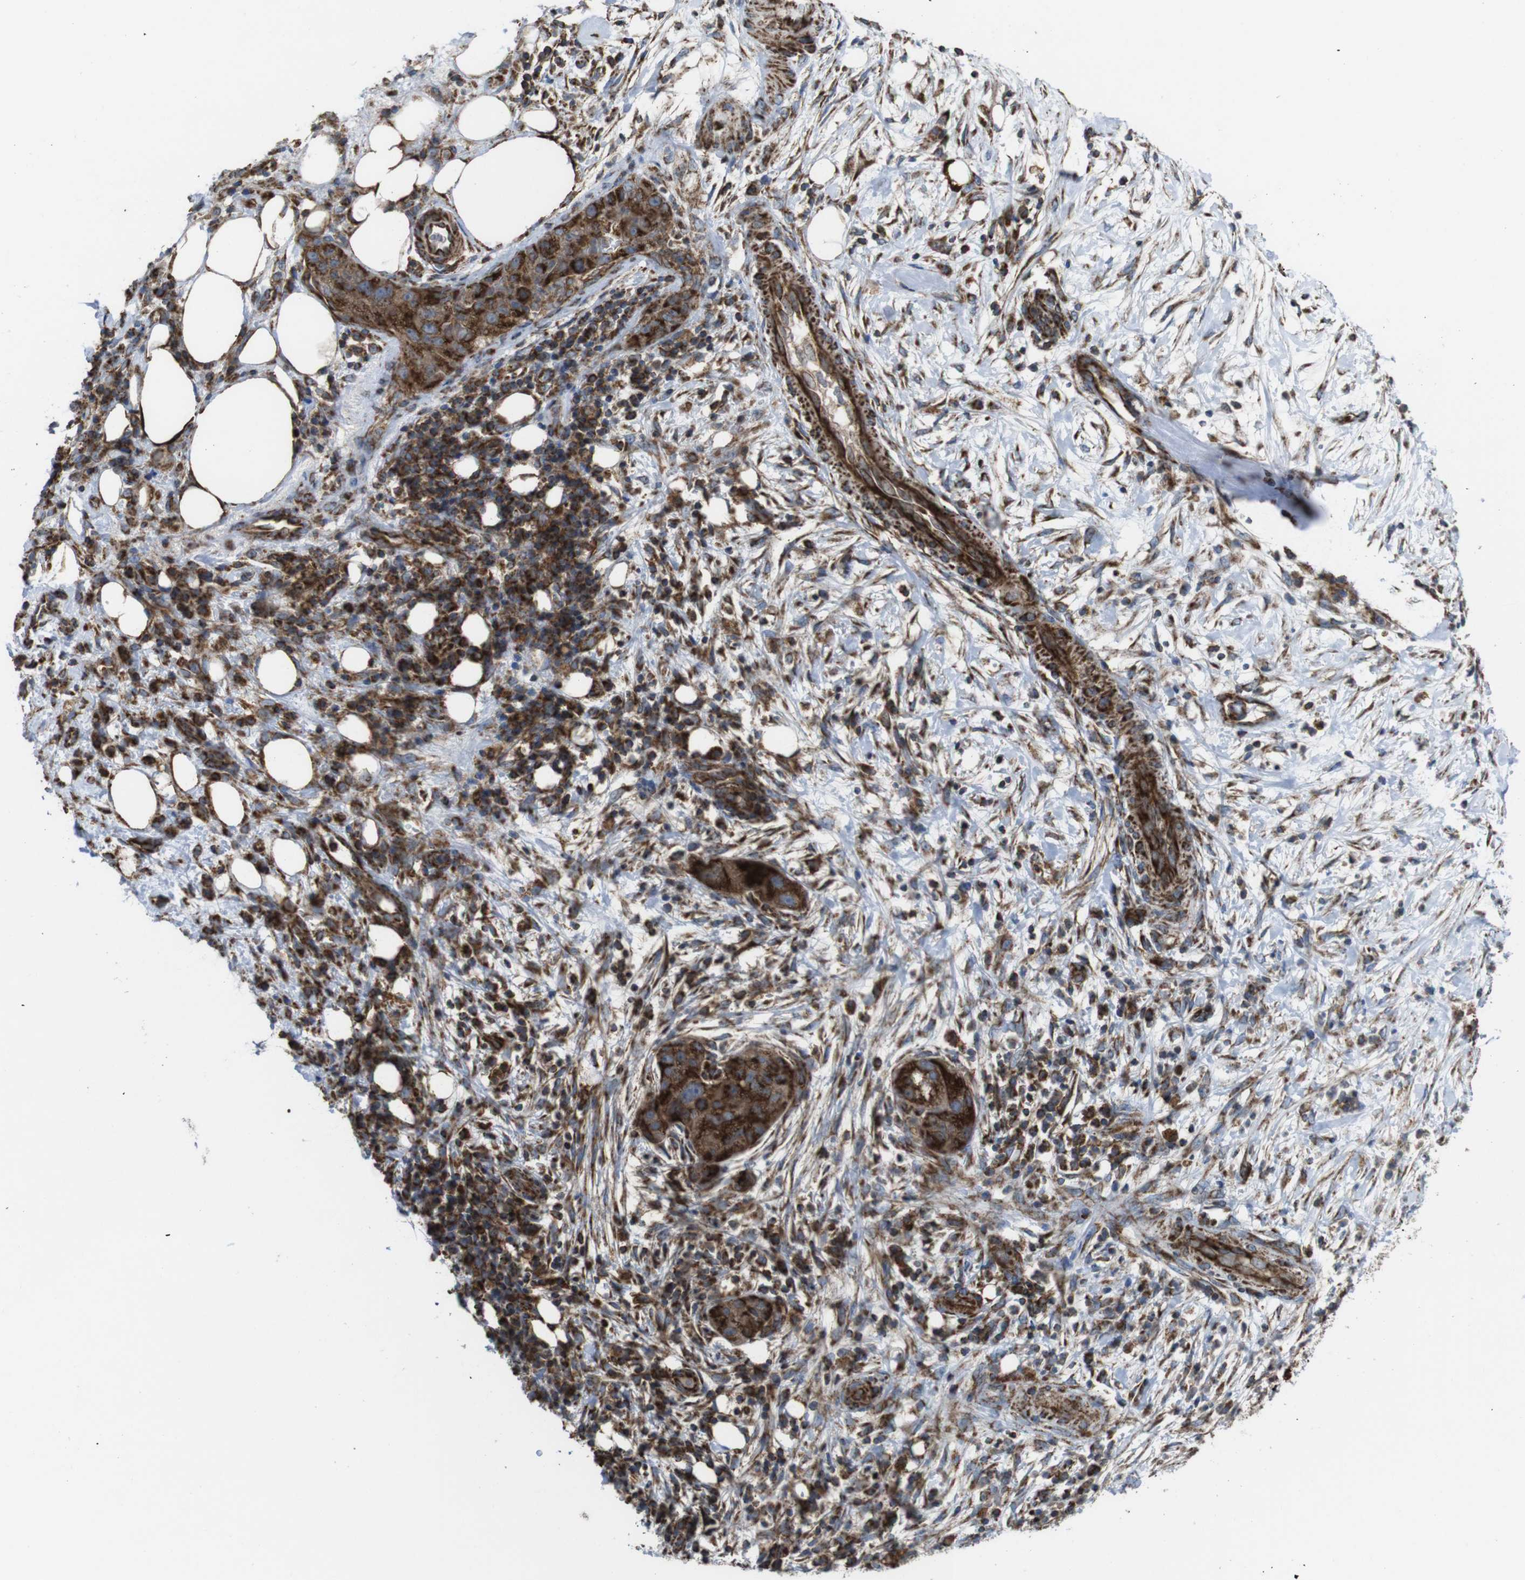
{"staining": {"intensity": "strong", "quantity": ">75%", "location": "cytoplasmic/membranous"}, "tissue": "pancreatic cancer", "cell_type": "Tumor cells", "image_type": "cancer", "snomed": [{"axis": "morphology", "description": "Adenocarcinoma, NOS"}, {"axis": "topography", "description": "Pancreas"}], "caption": "Immunohistochemical staining of human pancreatic adenocarcinoma exhibits high levels of strong cytoplasmic/membranous protein expression in about >75% of tumor cells. The staining is performed using DAB (3,3'-diaminobenzidine) brown chromogen to label protein expression. The nuclei are counter-stained blue using hematoxylin.", "gene": "HK1", "patient": {"sex": "female", "age": 78}}